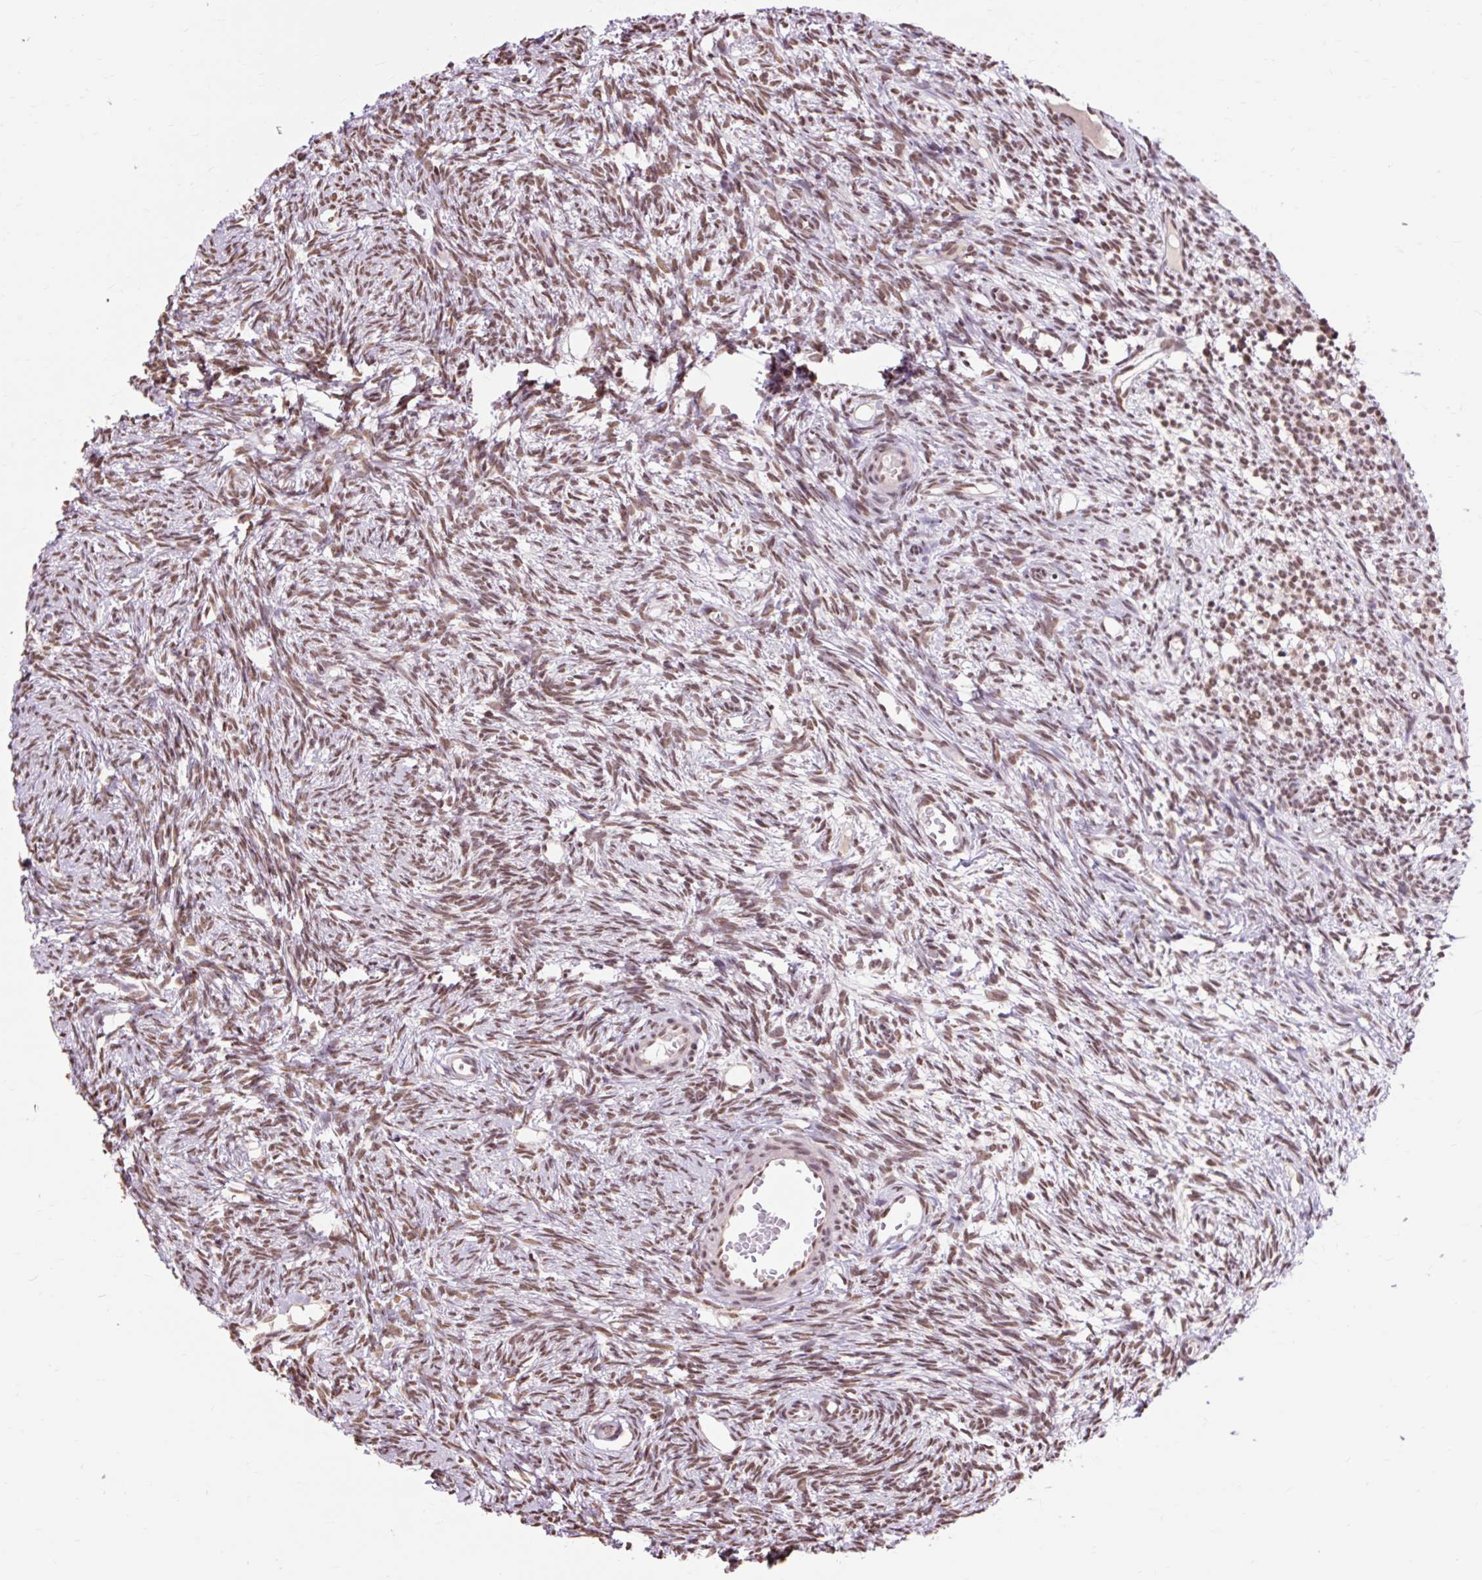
{"staining": {"intensity": "moderate", "quantity": ">75%", "location": "nuclear"}, "tissue": "ovary", "cell_type": "Follicle cells", "image_type": "normal", "snomed": [{"axis": "morphology", "description": "Normal tissue, NOS"}, {"axis": "topography", "description": "Ovary"}], "caption": "IHC (DAB (3,3'-diaminobenzidine)) staining of normal human ovary shows moderate nuclear protein positivity in about >75% of follicle cells. IHC stains the protein in brown and the nuclei are stained blue.", "gene": "ENSG00000261832", "patient": {"sex": "female", "age": 33}}